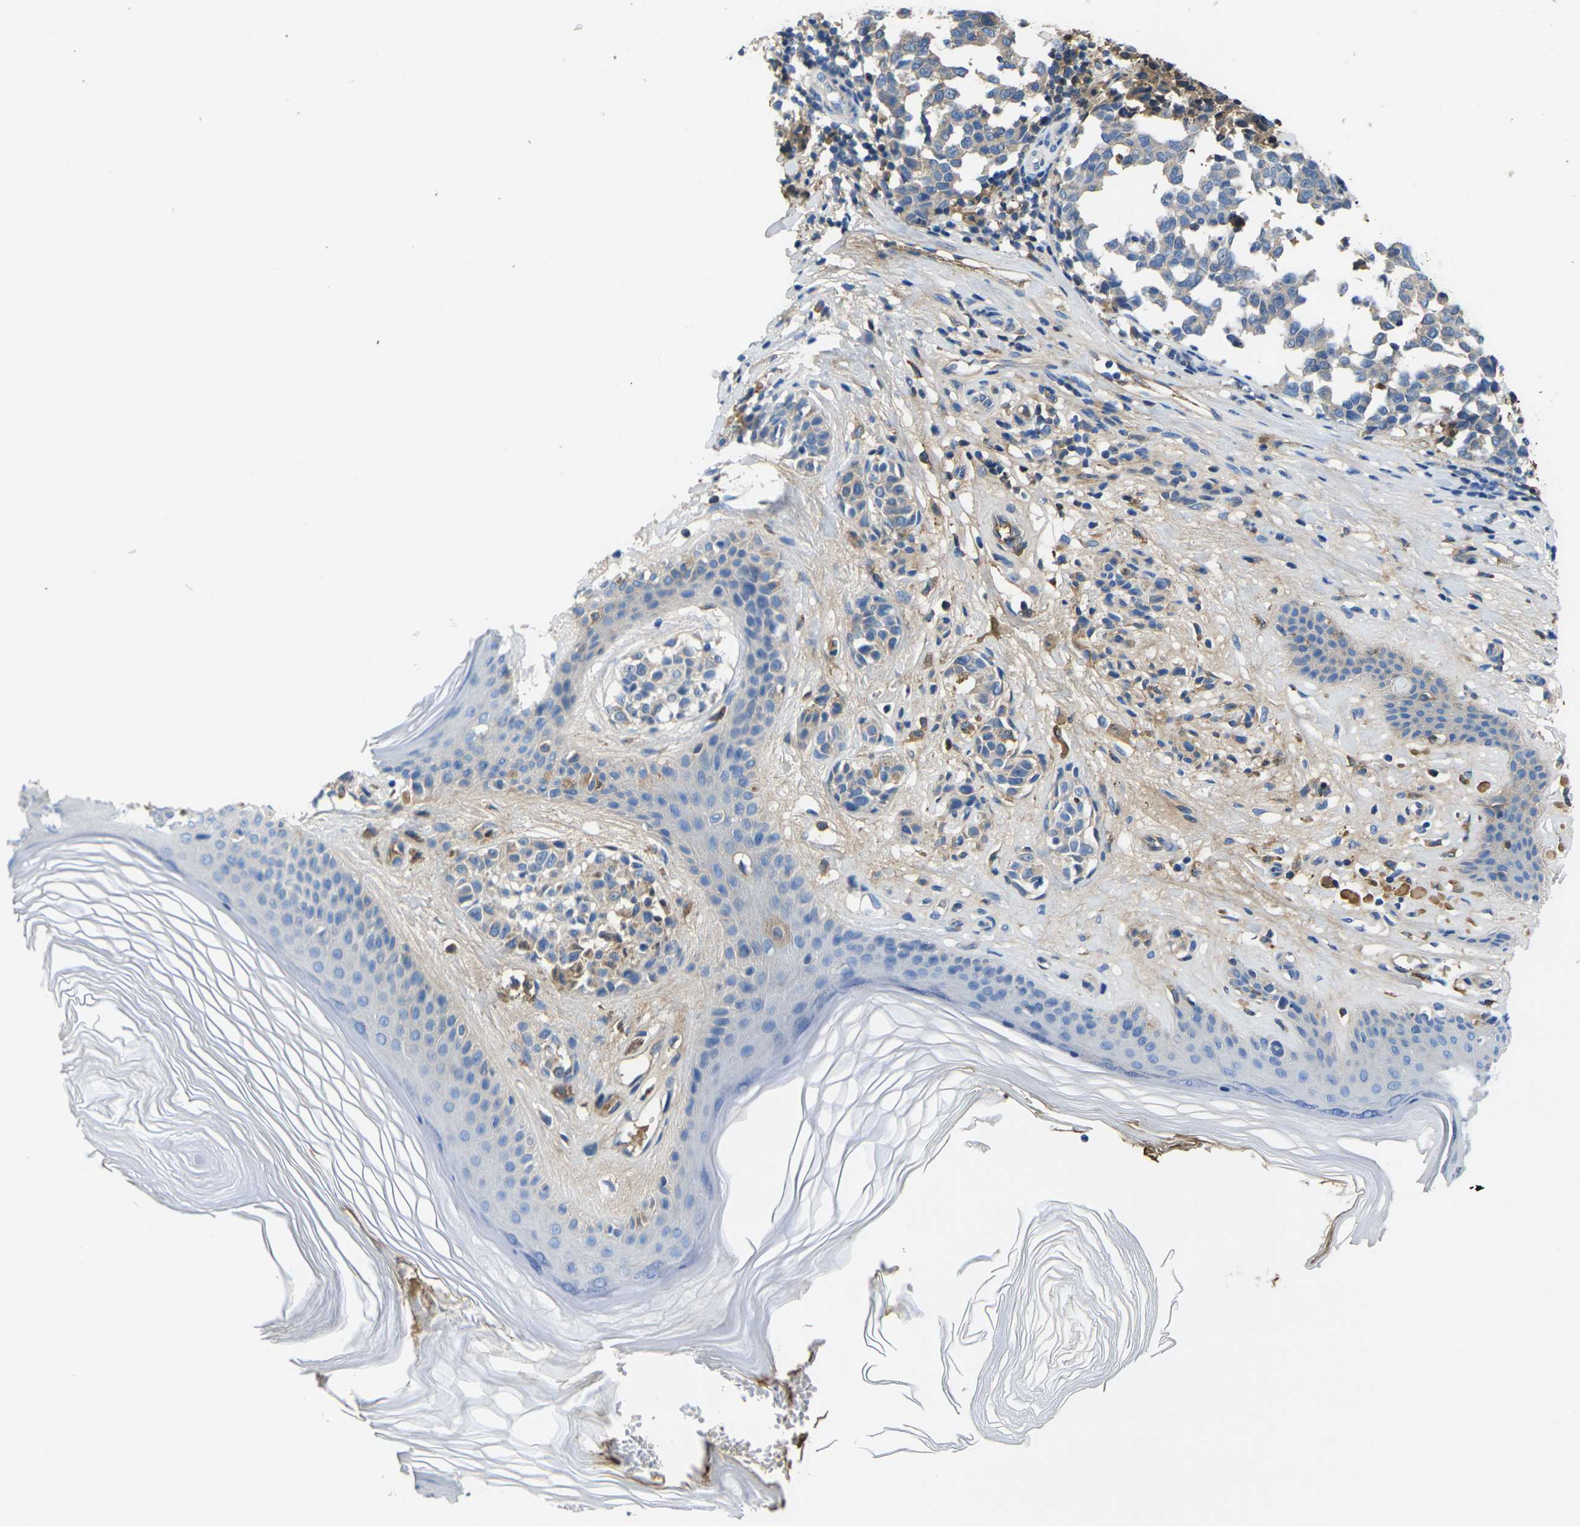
{"staining": {"intensity": "weak", "quantity": "<25%", "location": "cytoplasmic/membranous"}, "tissue": "melanoma", "cell_type": "Tumor cells", "image_type": "cancer", "snomed": [{"axis": "morphology", "description": "Malignant melanoma, NOS"}, {"axis": "topography", "description": "Skin"}], "caption": "The immunohistochemistry (IHC) micrograph has no significant expression in tumor cells of melanoma tissue. (DAB IHC with hematoxylin counter stain).", "gene": "GREM2", "patient": {"sex": "female", "age": 64}}